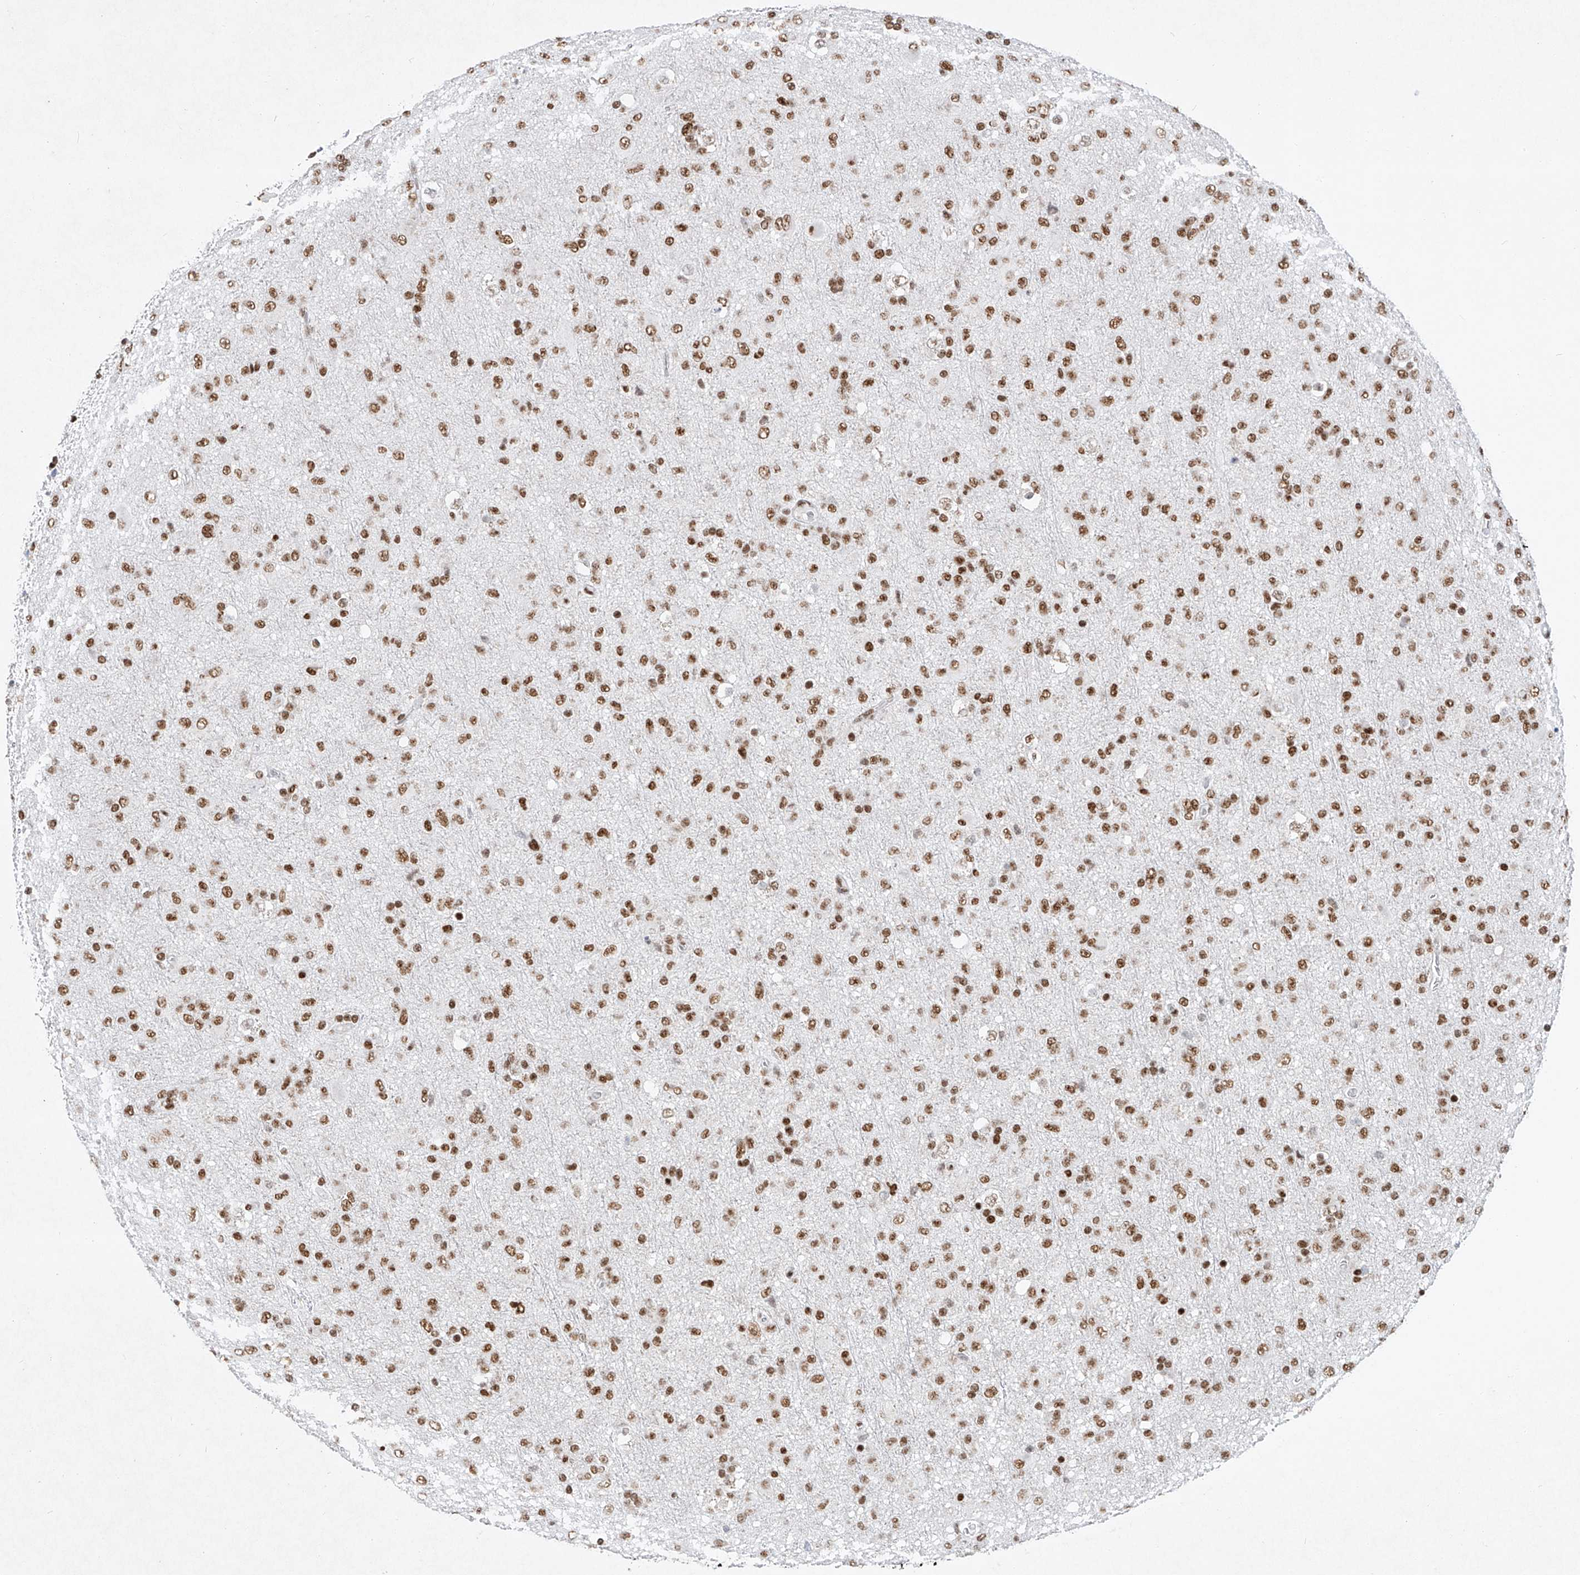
{"staining": {"intensity": "moderate", "quantity": ">75%", "location": "nuclear"}, "tissue": "glioma", "cell_type": "Tumor cells", "image_type": "cancer", "snomed": [{"axis": "morphology", "description": "Glioma, malignant, Low grade"}, {"axis": "topography", "description": "Brain"}], "caption": "Protein expression analysis of human glioma reveals moderate nuclear expression in approximately >75% of tumor cells.", "gene": "TAF4", "patient": {"sex": "male", "age": 65}}